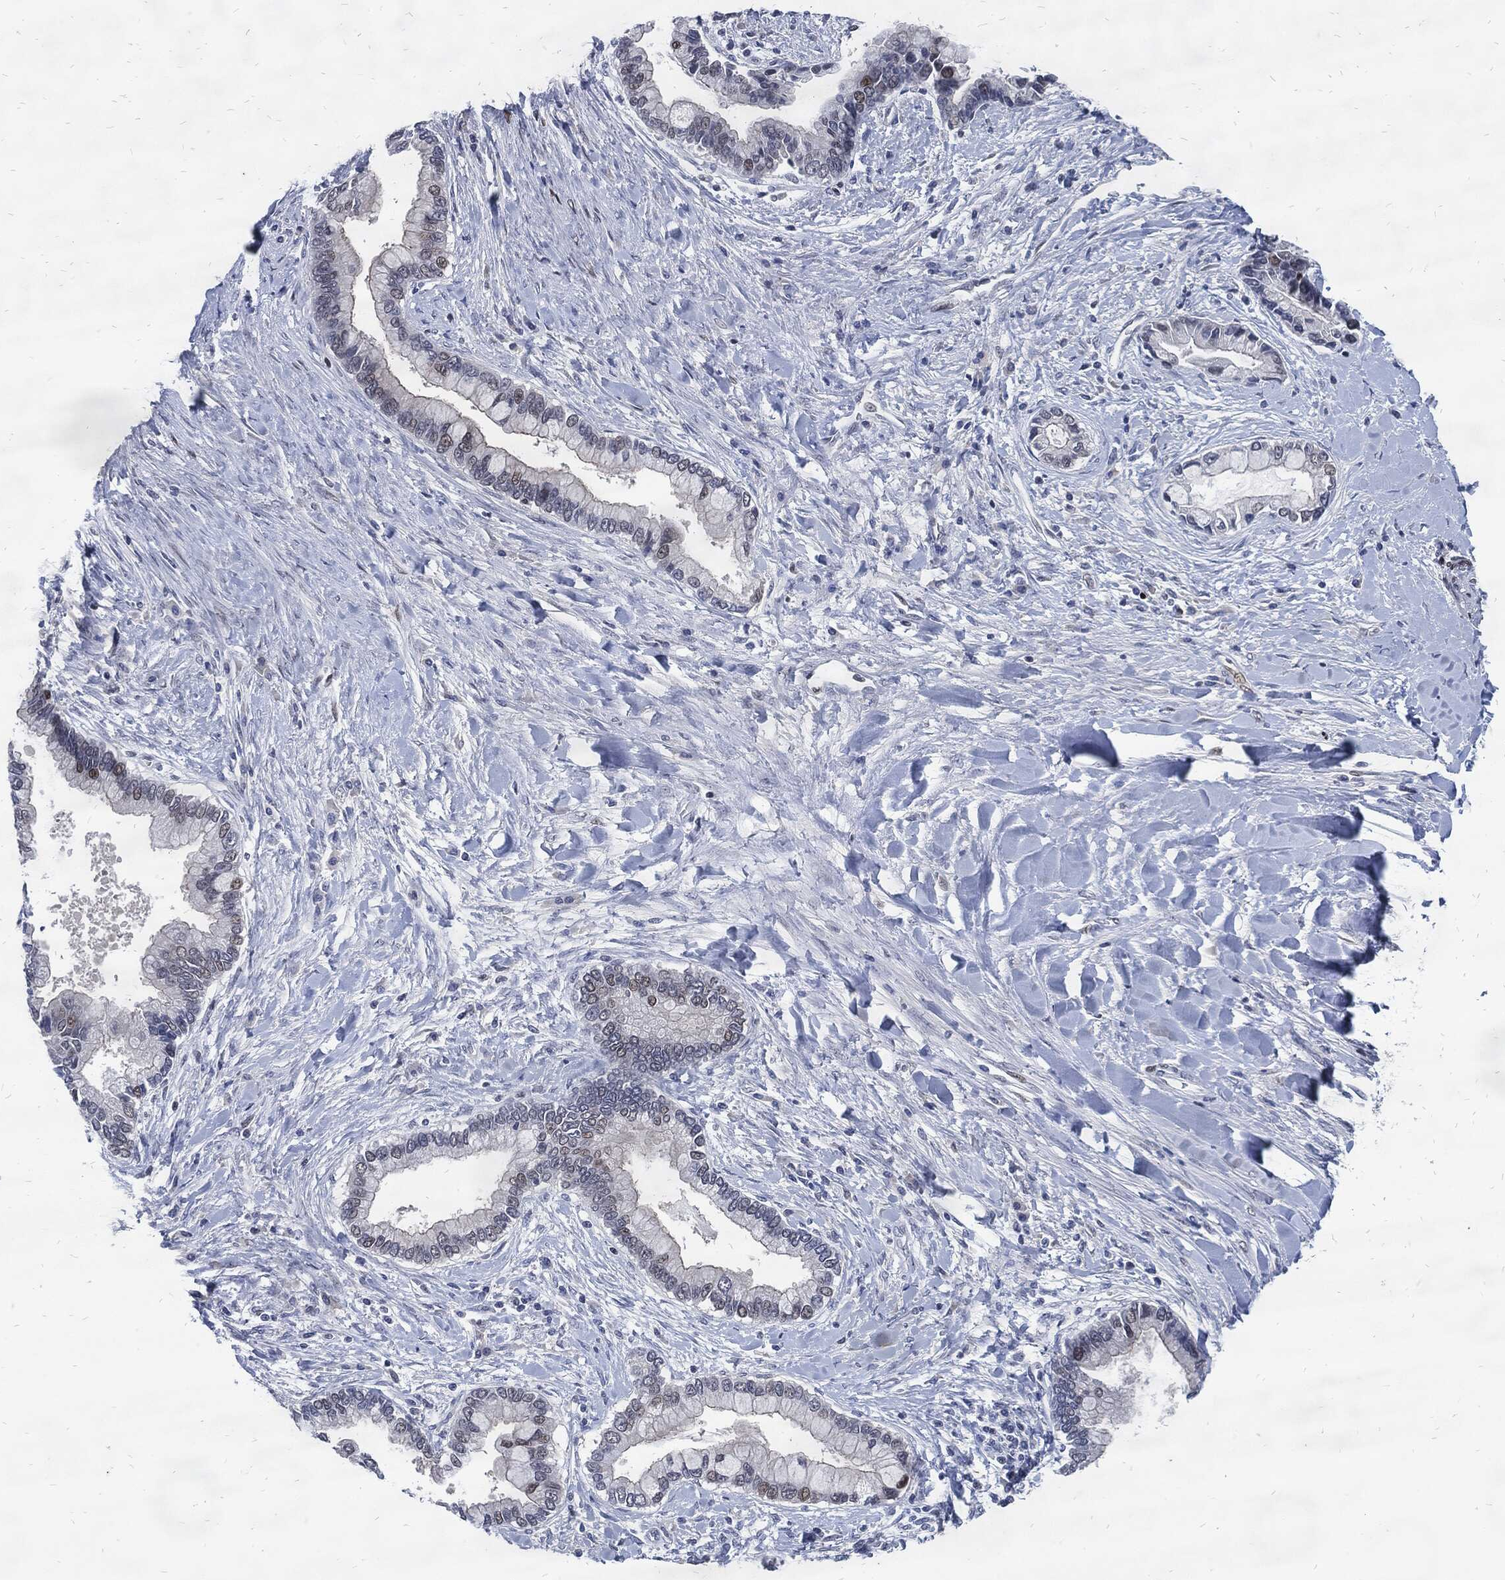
{"staining": {"intensity": "weak", "quantity": "<25%", "location": "nuclear"}, "tissue": "liver cancer", "cell_type": "Tumor cells", "image_type": "cancer", "snomed": [{"axis": "morphology", "description": "Cholangiocarcinoma"}, {"axis": "topography", "description": "Liver"}], "caption": "DAB (3,3'-diaminobenzidine) immunohistochemical staining of liver cholangiocarcinoma demonstrates no significant staining in tumor cells.", "gene": "JUN", "patient": {"sex": "male", "age": 50}}